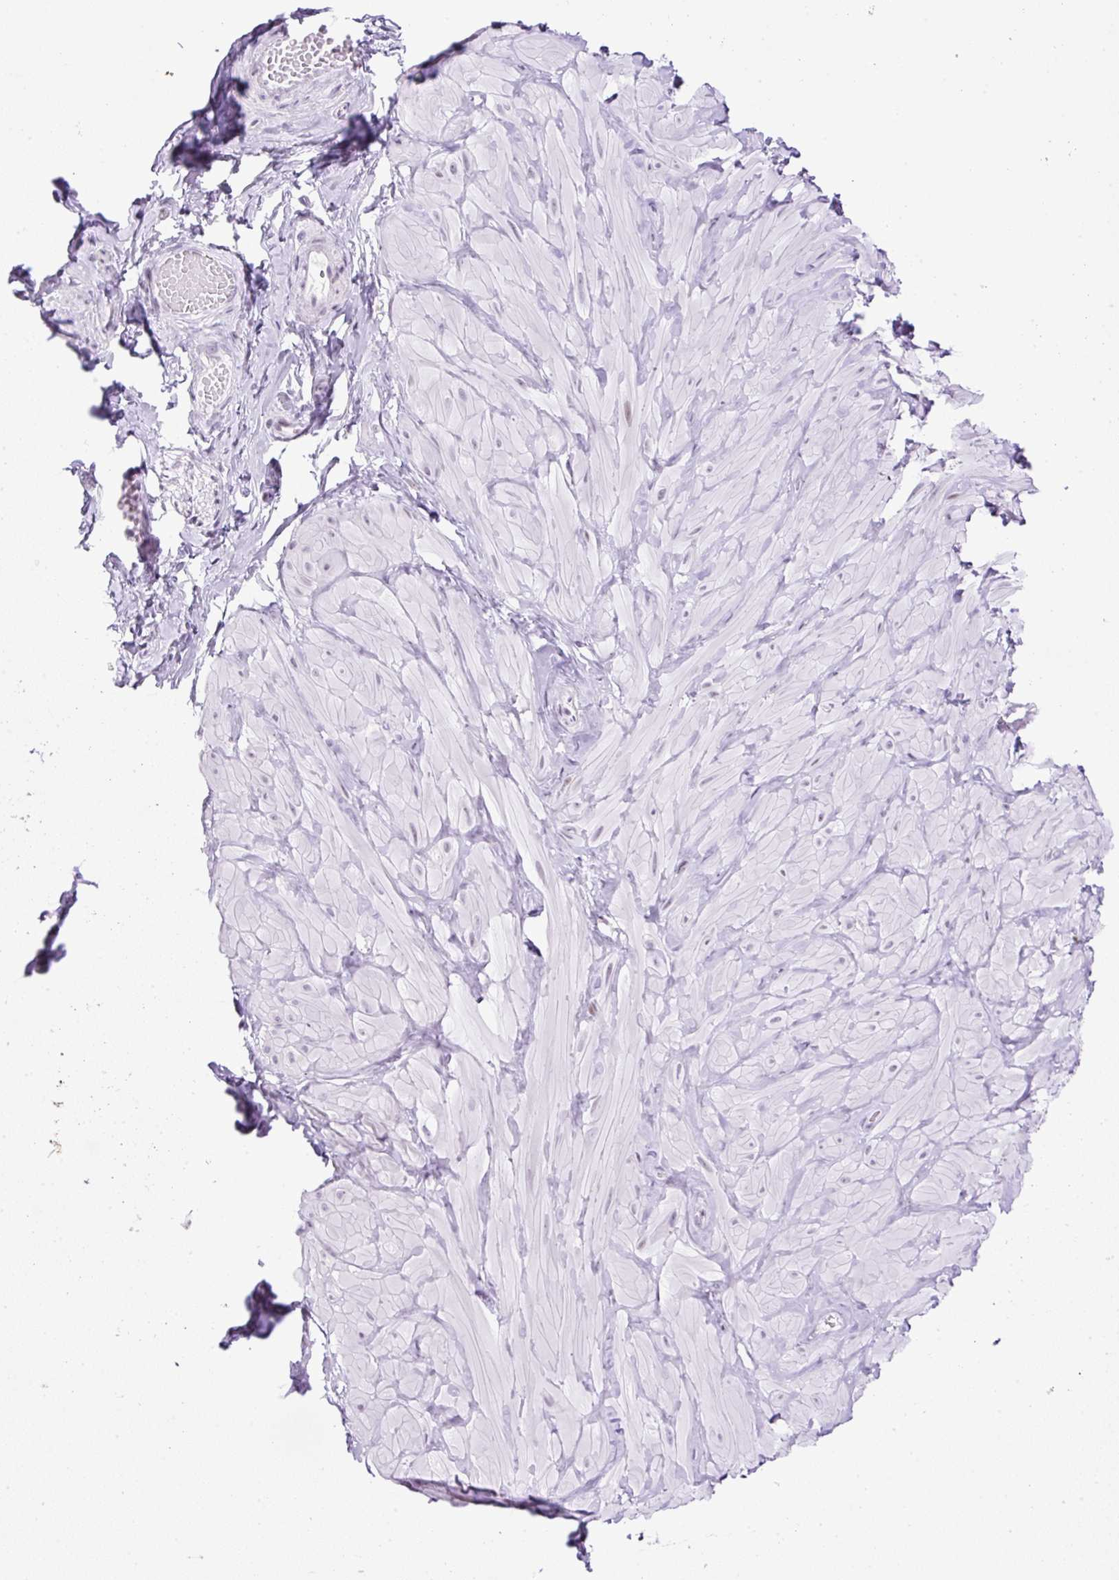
{"staining": {"intensity": "negative", "quantity": "none", "location": "none"}, "tissue": "adipose tissue", "cell_type": "Adipocytes", "image_type": "normal", "snomed": [{"axis": "morphology", "description": "Normal tissue, NOS"}, {"axis": "topography", "description": "Soft tissue"}, {"axis": "topography", "description": "Adipose tissue"}, {"axis": "topography", "description": "Vascular tissue"}, {"axis": "topography", "description": "Peripheral nerve tissue"}], "caption": "Human adipose tissue stained for a protein using IHC displays no positivity in adipocytes.", "gene": "RHBDD2", "patient": {"sex": "male", "age": 29}}